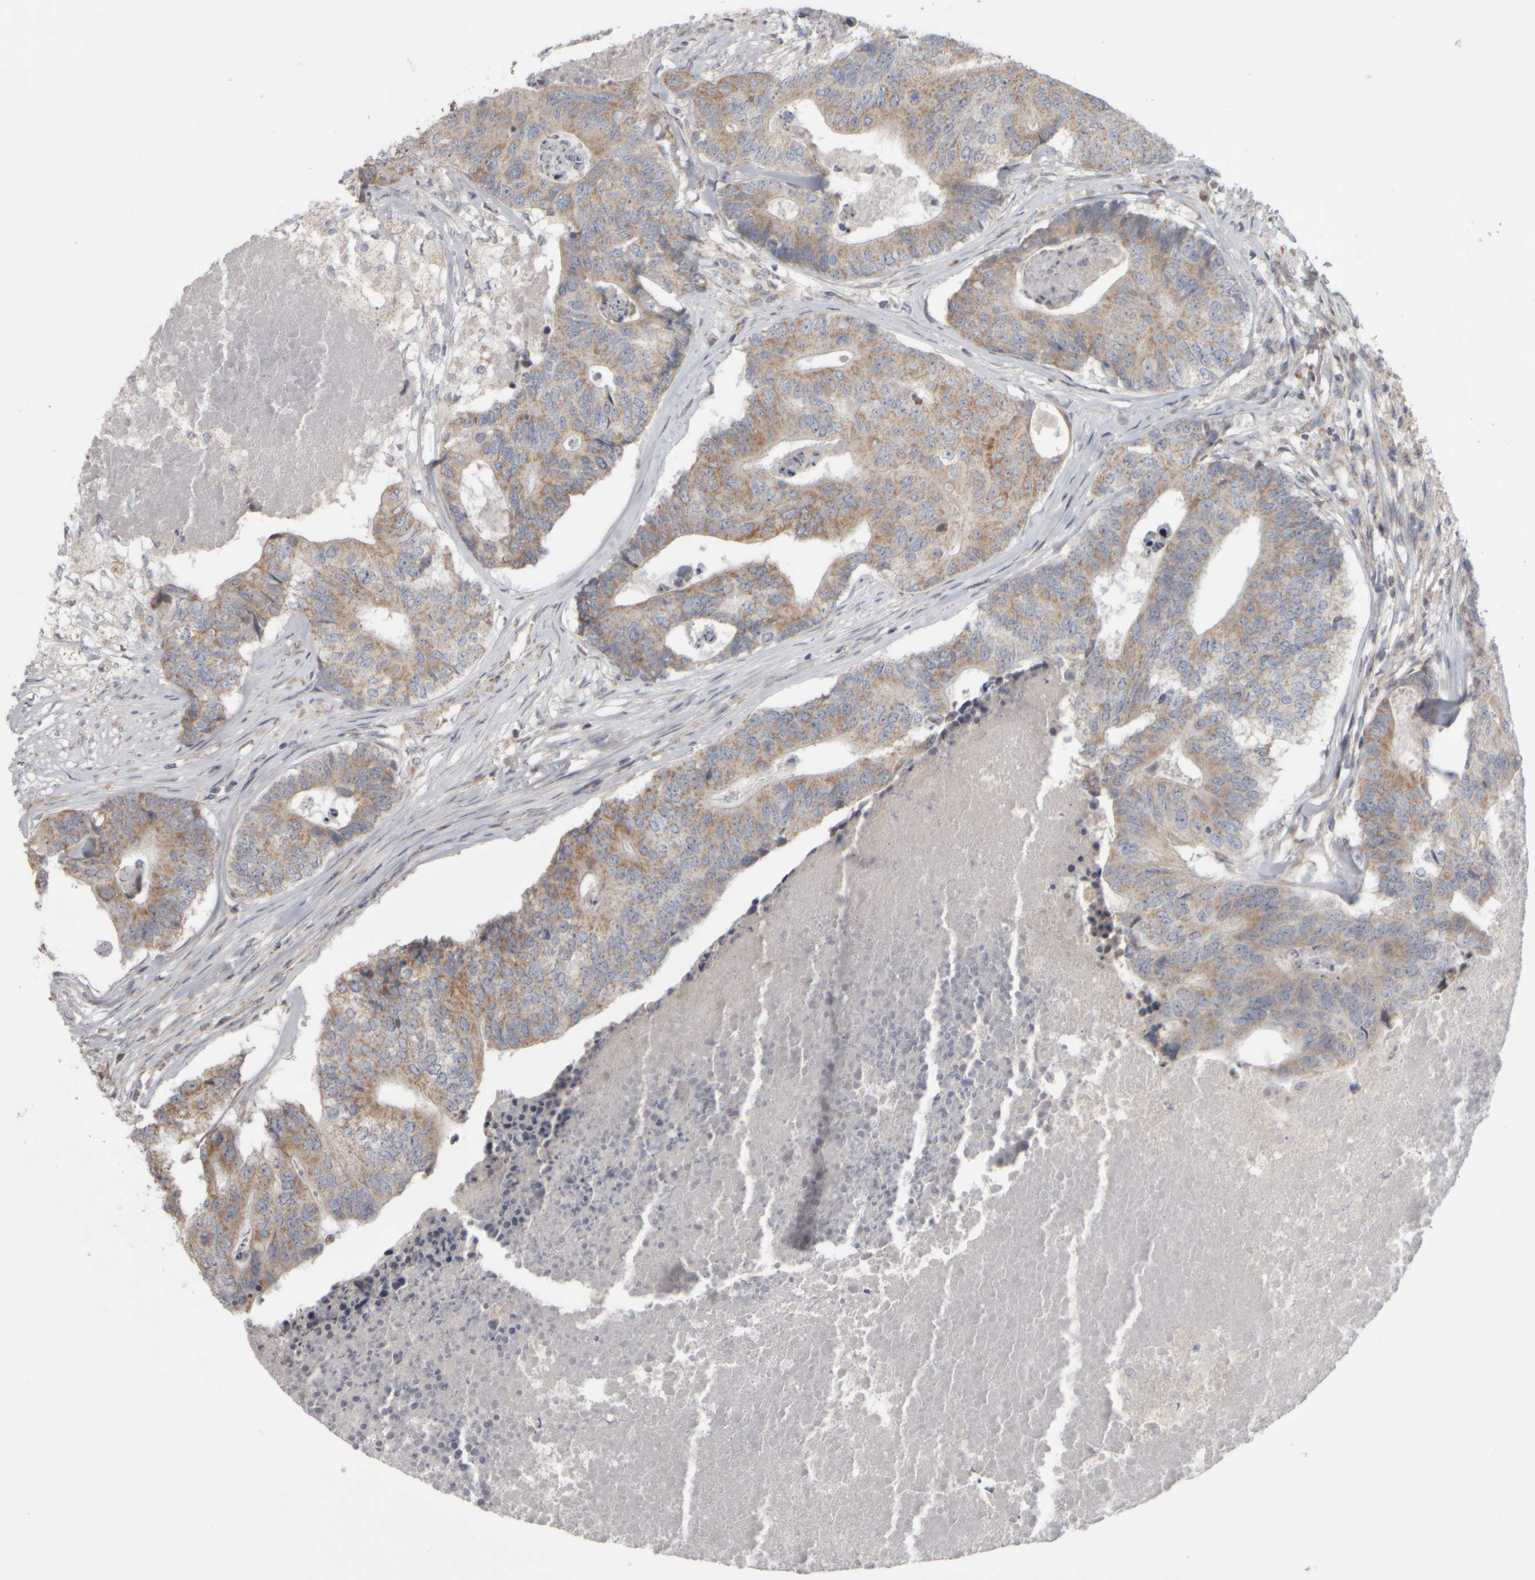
{"staining": {"intensity": "weak", "quantity": ">75%", "location": "cytoplasmic/membranous"}, "tissue": "colorectal cancer", "cell_type": "Tumor cells", "image_type": "cancer", "snomed": [{"axis": "morphology", "description": "Adenocarcinoma, NOS"}, {"axis": "topography", "description": "Colon"}], "caption": "This photomicrograph shows IHC staining of colorectal cancer (adenocarcinoma), with low weak cytoplasmic/membranous positivity in approximately >75% of tumor cells.", "gene": "SCO1", "patient": {"sex": "female", "age": 67}}